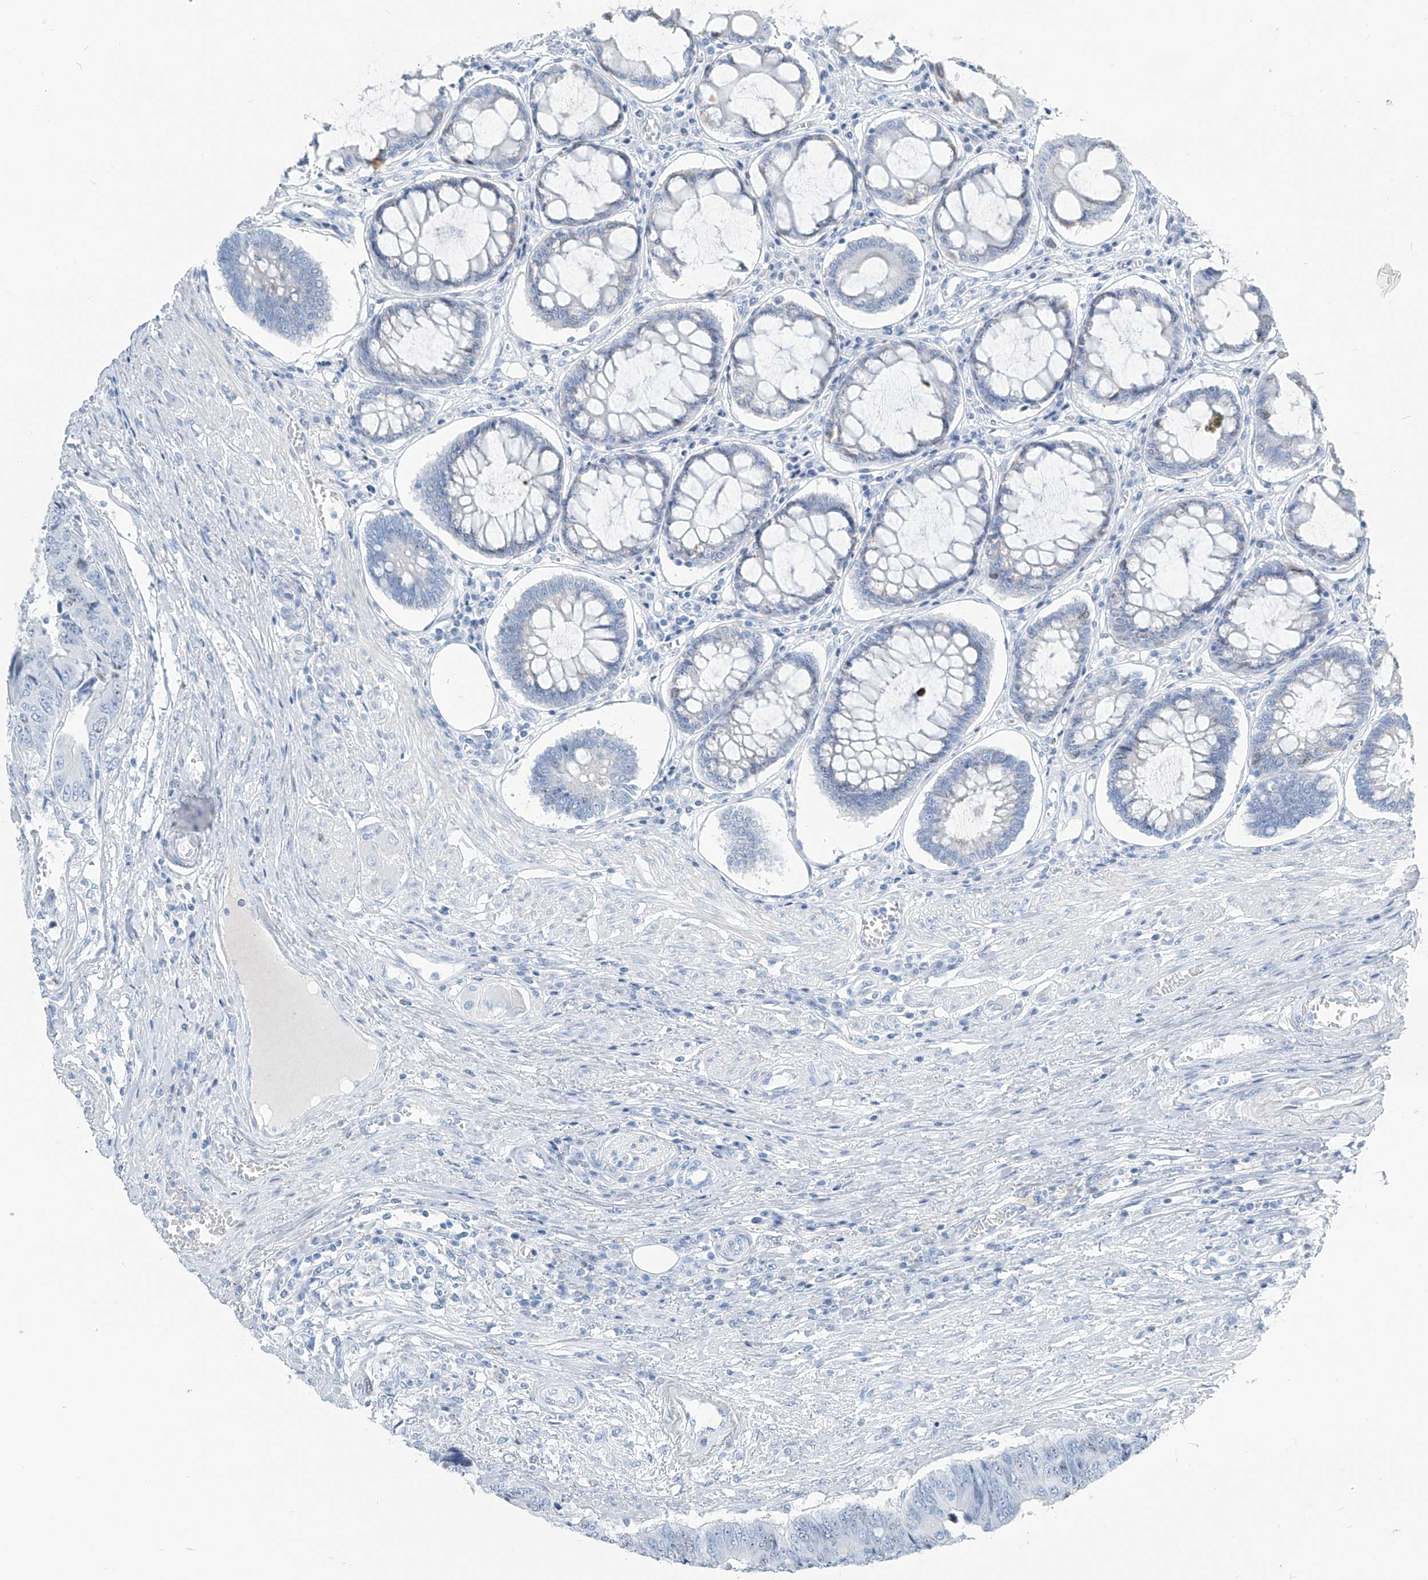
{"staining": {"intensity": "negative", "quantity": "none", "location": "none"}, "tissue": "colorectal cancer", "cell_type": "Tumor cells", "image_type": "cancer", "snomed": [{"axis": "morphology", "description": "Adenocarcinoma, NOS"}, {"axis": "topography", "description": "Rectum"}], "caption": "The immunohistochemistry image has no significant expression in tumor cells of colorectal adenocarcinoma tissue.", "gene": "SGO2", "patient": {"sex": "male", "age": 84}}